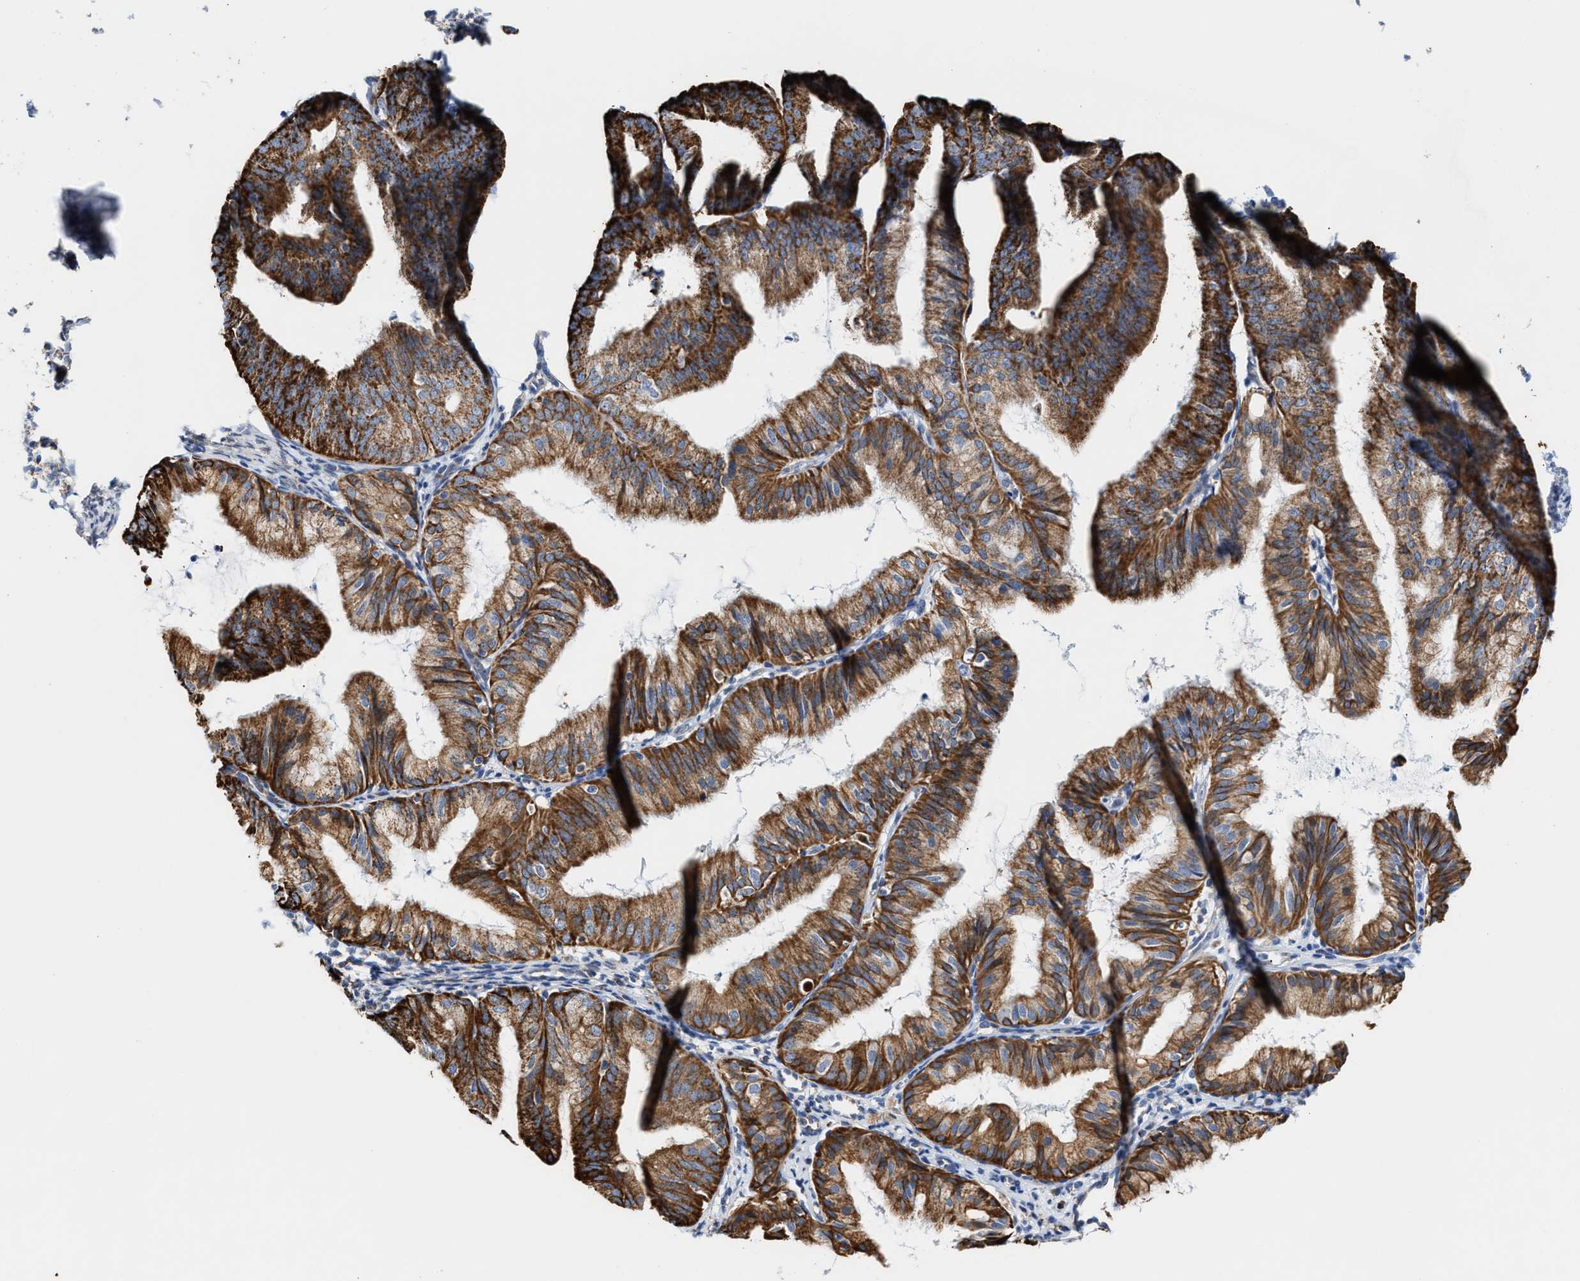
{"staining": {"intensity": "strong", "quantity": "25%-75%", "location": "cytoplasmic/membranous"}, "tissue": "endometrial cancer", "cell_type": "Tumor cells", "image_type": "cancer", "snomed": [{"axis": "morphology", "description": "Adenocarcinoma, NOS"}, {"axis": "topography", "description": "Endometrium"}], "caption": "The histopathology image shows a brown stain indicating the presence of a protein in the cytoplasmic/membranous of tumor cells in endometrial cancer. (DAB IHC with brightfield microscopy, high magnification).", "gene": "JAG1", "patient": {"sex": "female", "age": 63}}